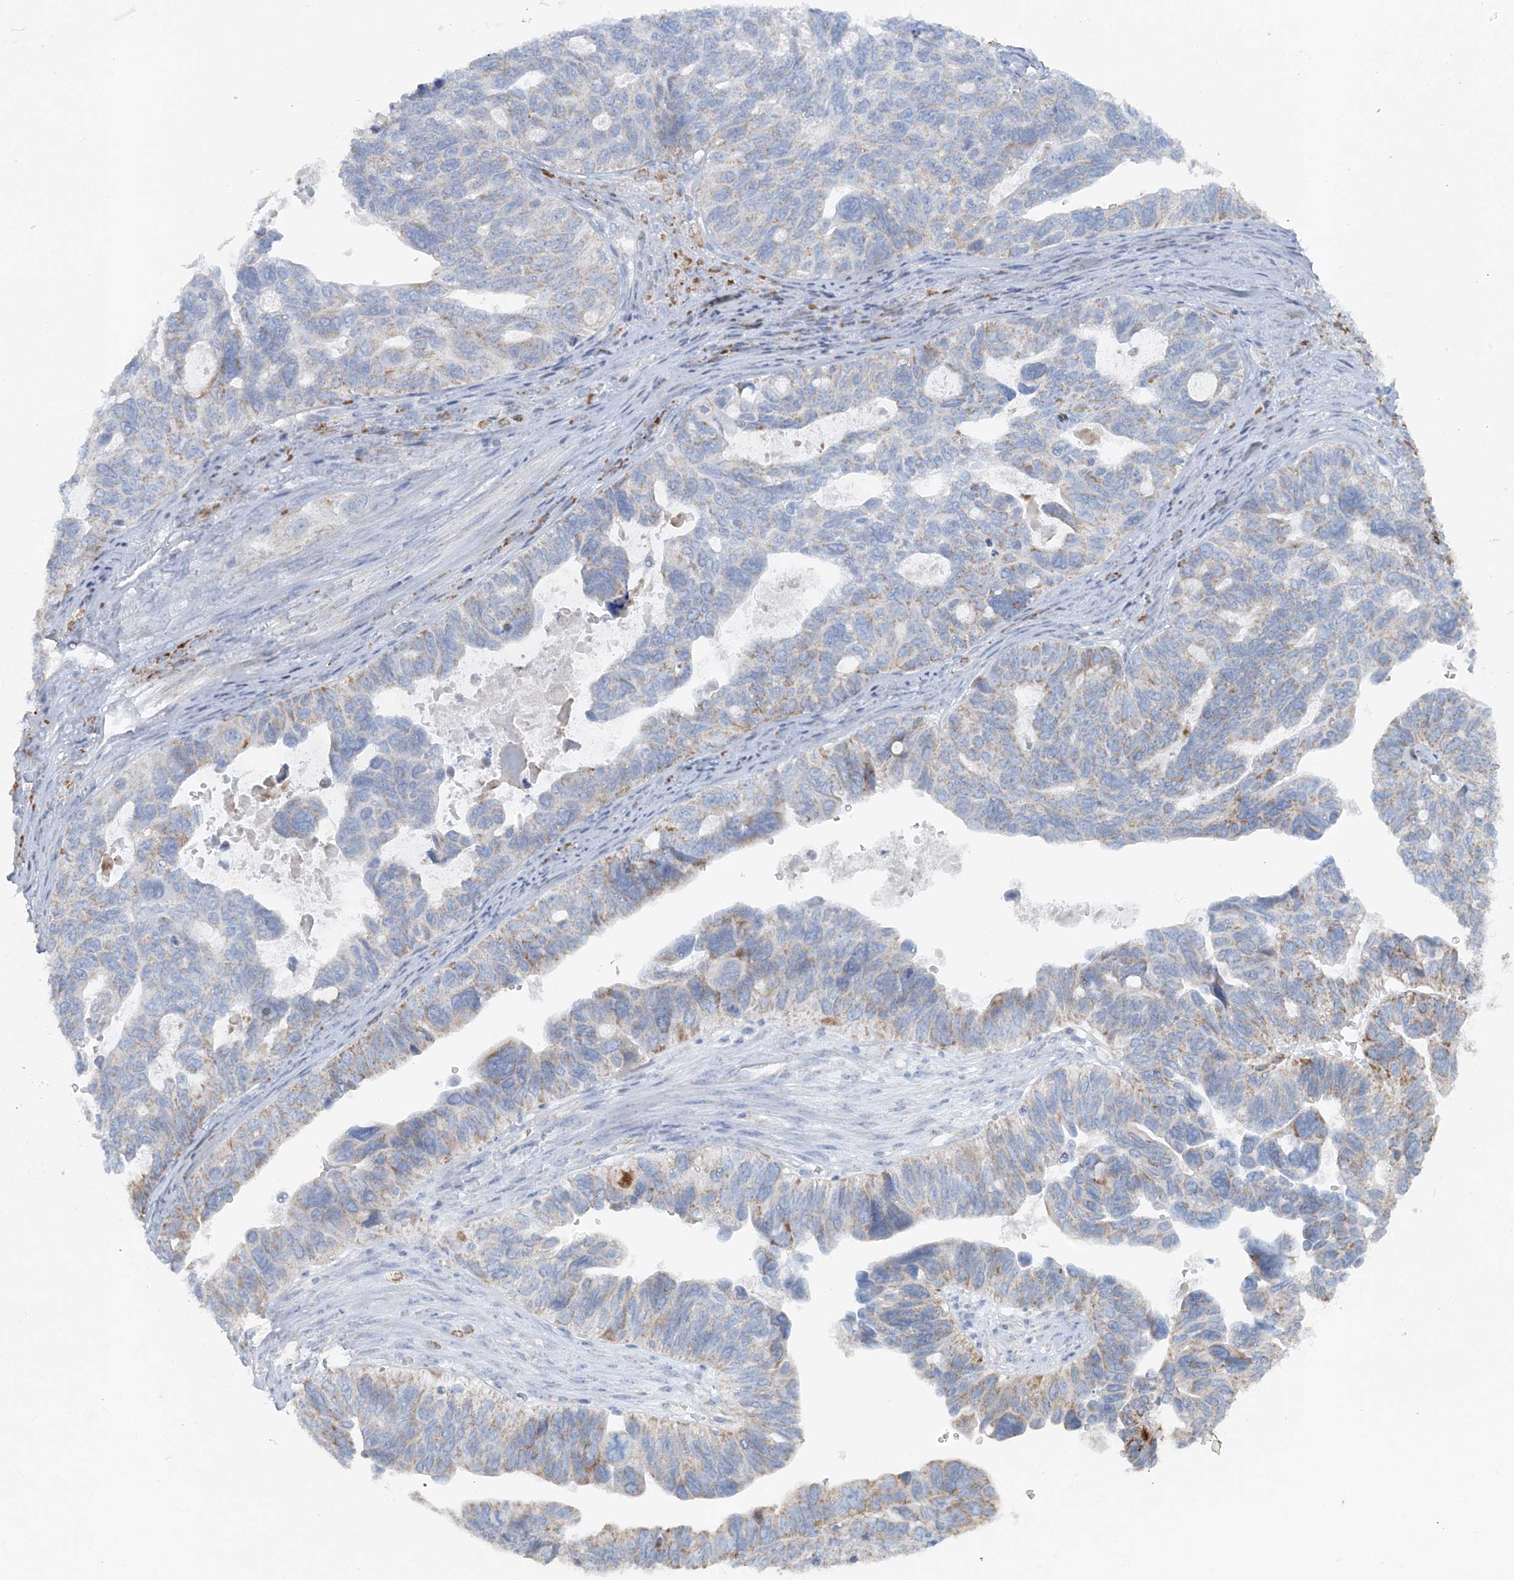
{"staining": {"intensity": "moderate", "quantity": "<25%", "location": "cytoplasmic/membranous"}, "tissue": "ovarian cancer", "cell_type": "Tumor cells", "image_type": "cancer", "snomed": [{"axis": "morphology", "description": "Cystadenocarcinoma, serous, NOS"}, {"axis": "topography", "description": "Ovary"}], "caption": "There is low levels of moderate cytoplasmic/membranous positivity in tumor cells of ovarian cancer, as demonstrated by immunohistochemical staining (brown color).", "gene": "PCCB", "patient": {"sex": "female", "age": 79}}